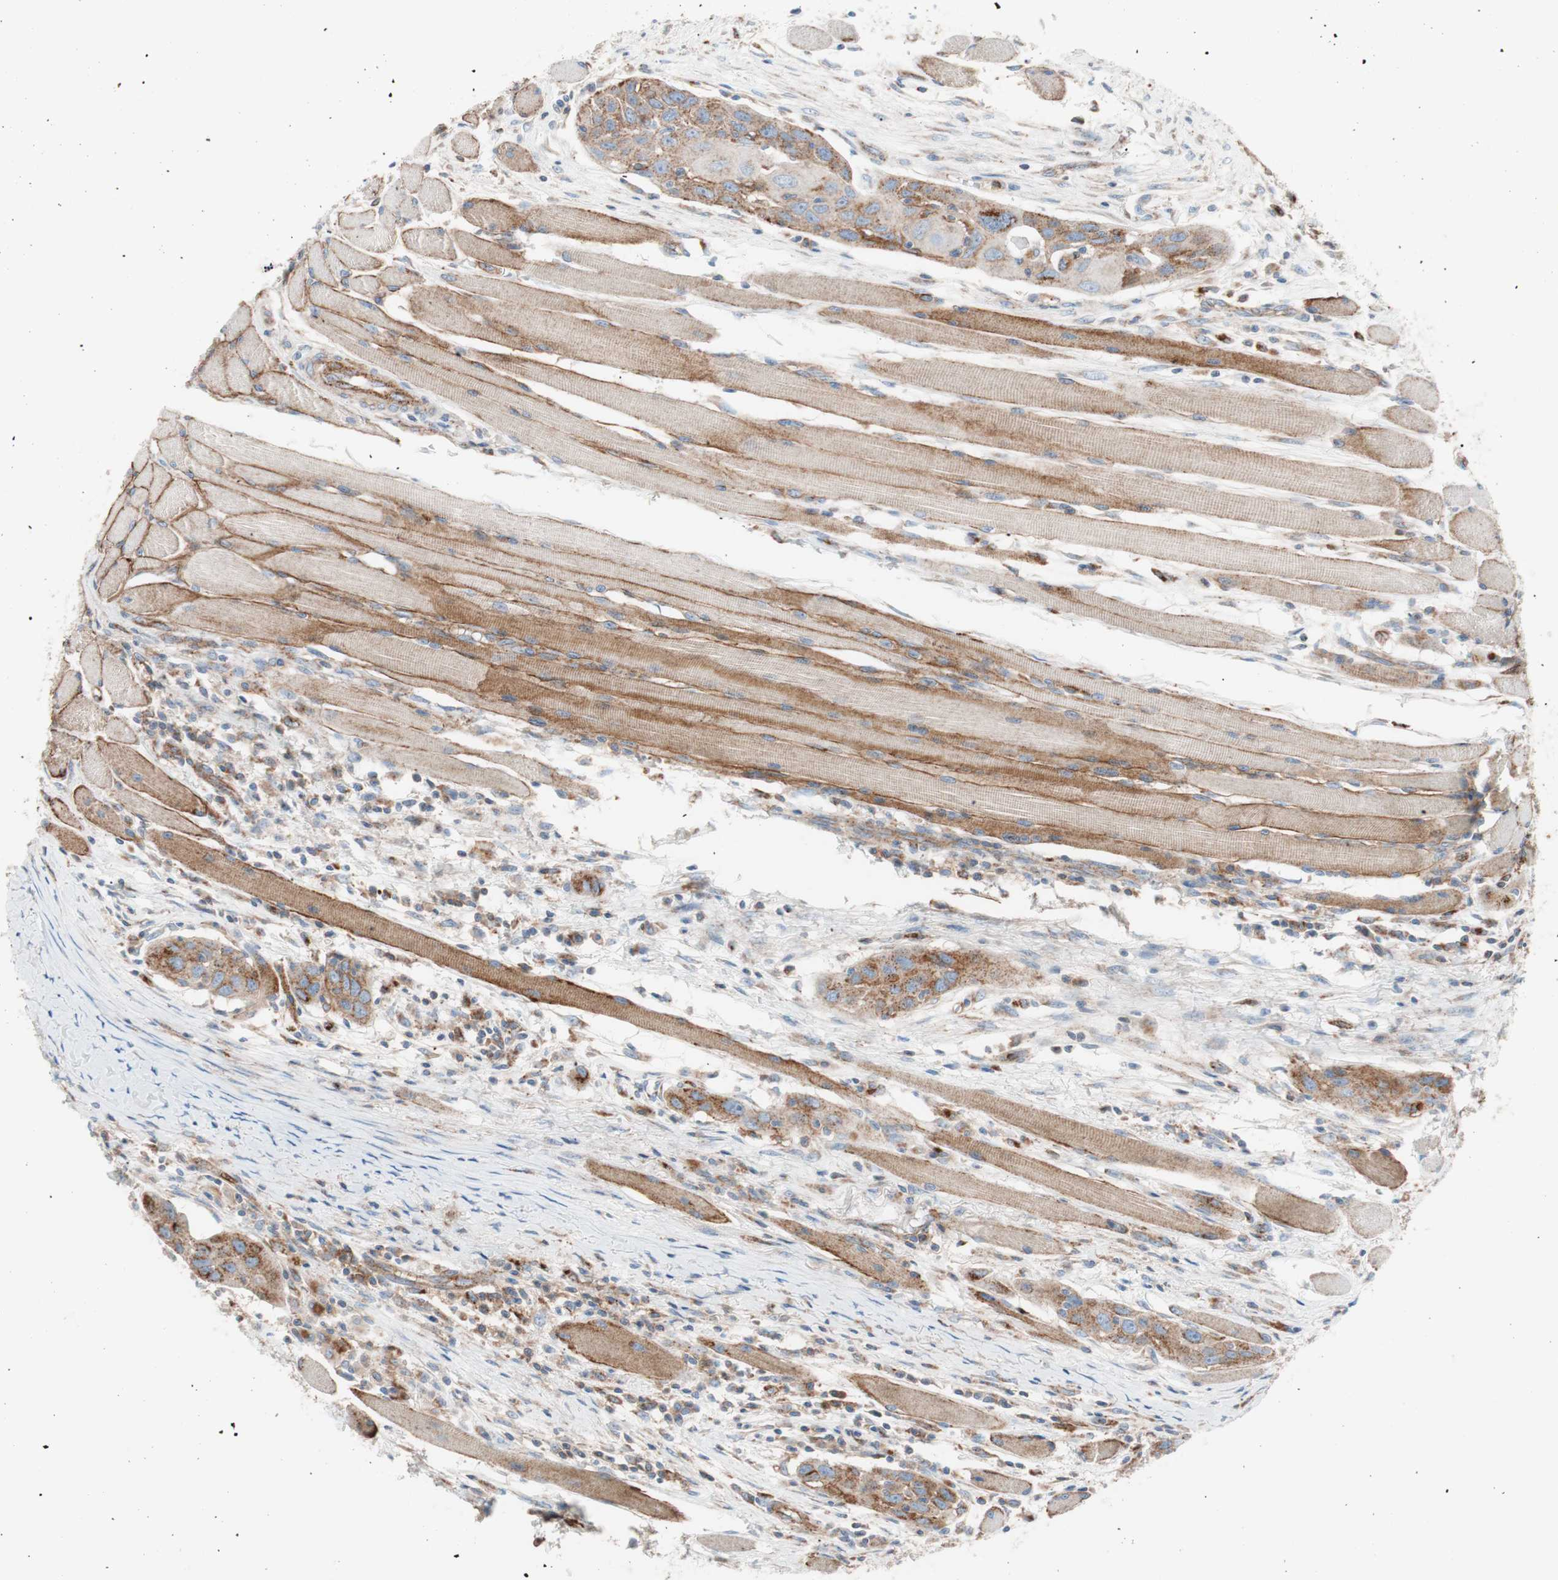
{"staining": {"intensity": "moderate", "quantity": ">75%", "location": "cytoplasmic/membranous"}, "tissue": "head and neck cancer", "cell_type": "Tumor cells", "image_type": "cancer", "snomed": [{"axis": "morphology", "description": "Squamous cell carcinoma, NOS"}, {"axis": "topography", "description": "Oral tissue"}, {"axis": "topography", "description": "Head-Neck"}], "caption": "Immunohistochemistry (IHC) of human squamous cell carcinoma (head and neck) reveals medium levels of moderate cytoplasmic/membranous positivity in about >75% of tumor cells.", "gene": "FLOT2", "patient": {"sex": "female", "age": 50}}